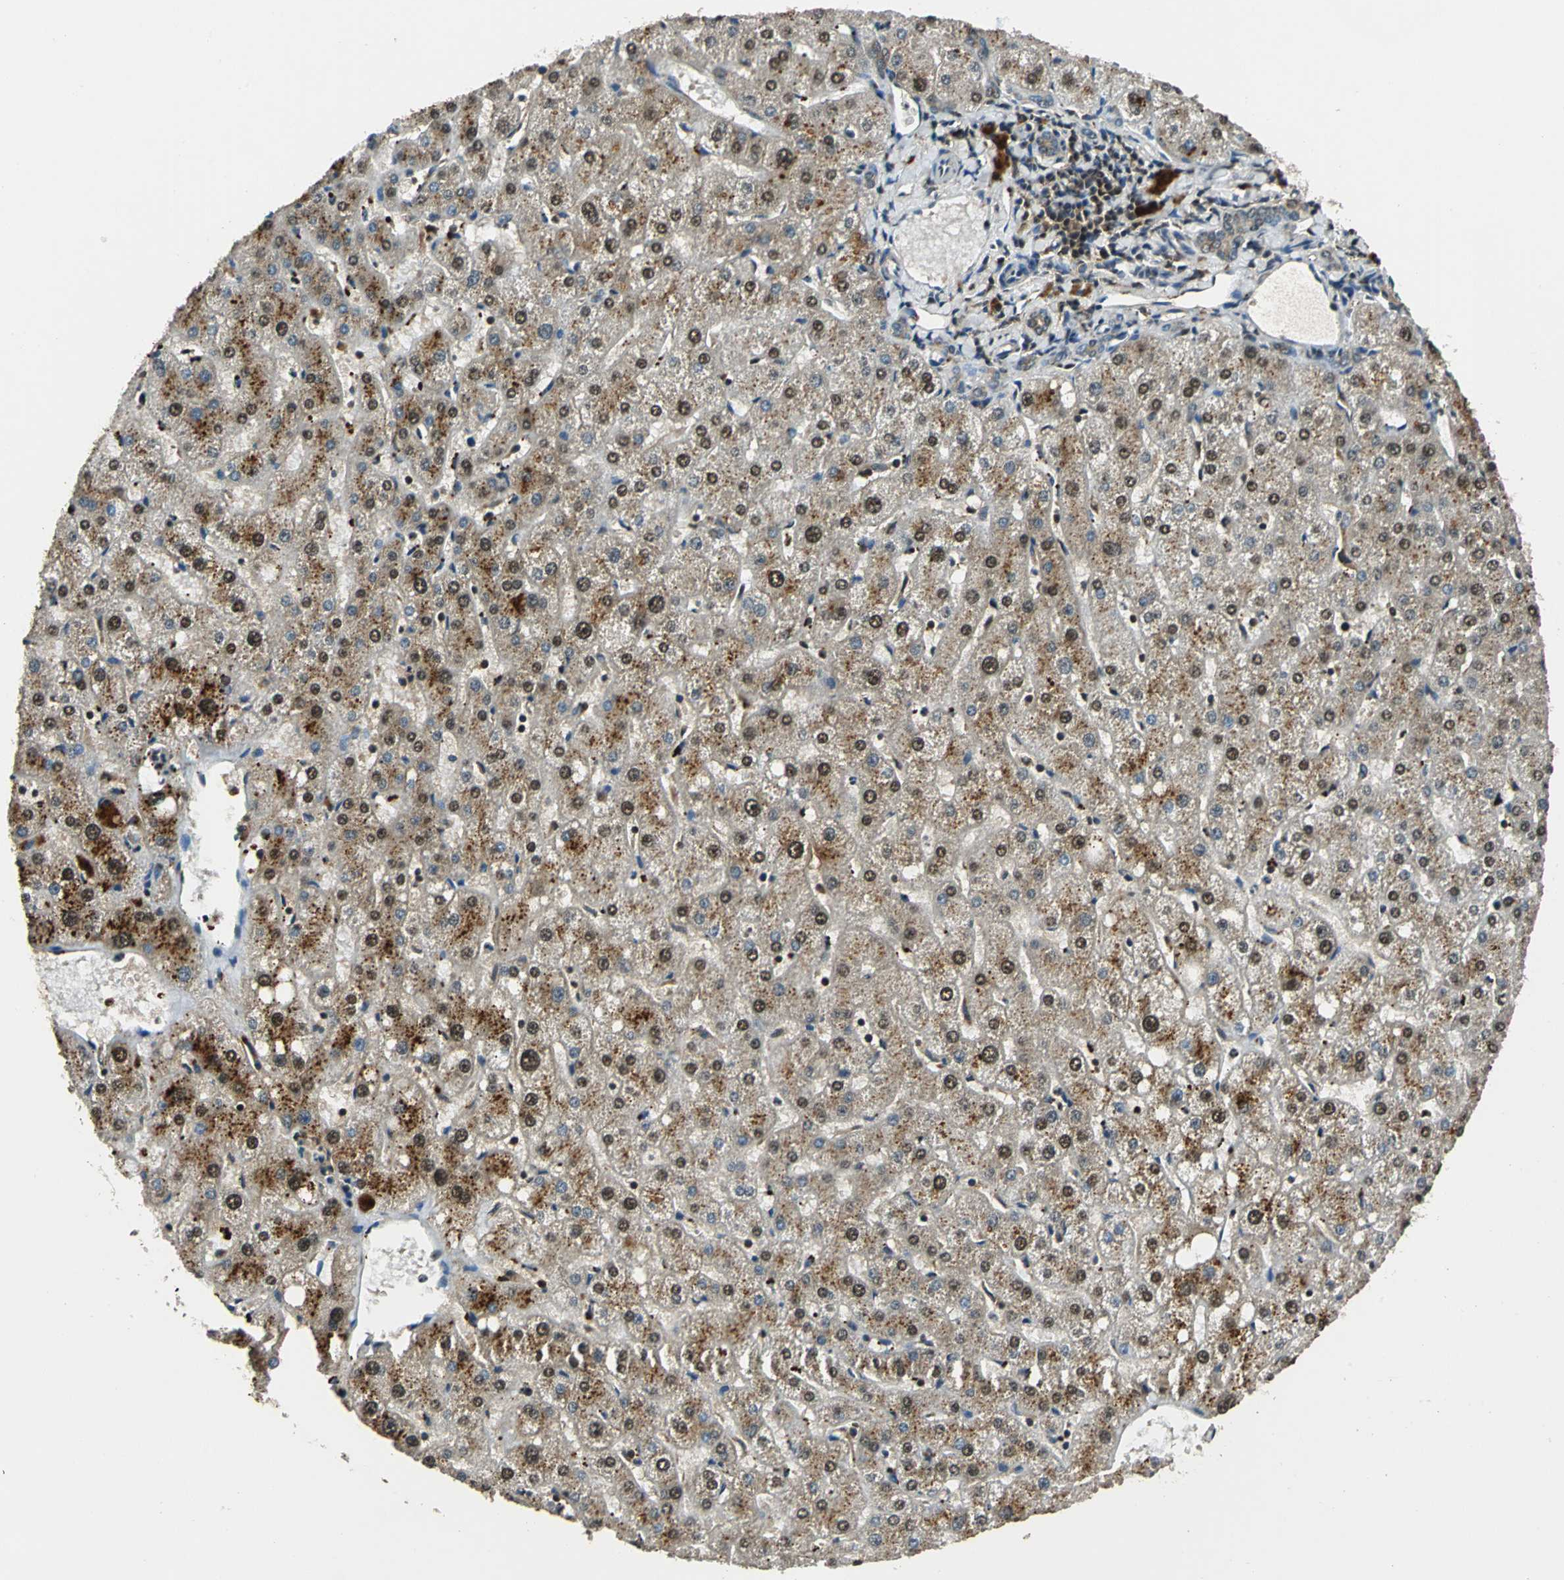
{"staining": {"intensity": "moderate", "quantity": ">75%", "location": "cytoplasmic/membranous"}, "tissue": "liver", "cell_type": "Cholangiocytes", "image_type": "normal", "snomed": [{"axis": "morphology", "description": "Normal tissue, NOS"}, {"axis": "topography", "description": "Liver"}], "caption": "Protein expression analysis of benign human liver reveals moderate cytoplasmic/membranous expression in about >75% of cholangiocytes.", "gene": "PPP1R13L", "patient": {"sex": "male", "age": 67}}